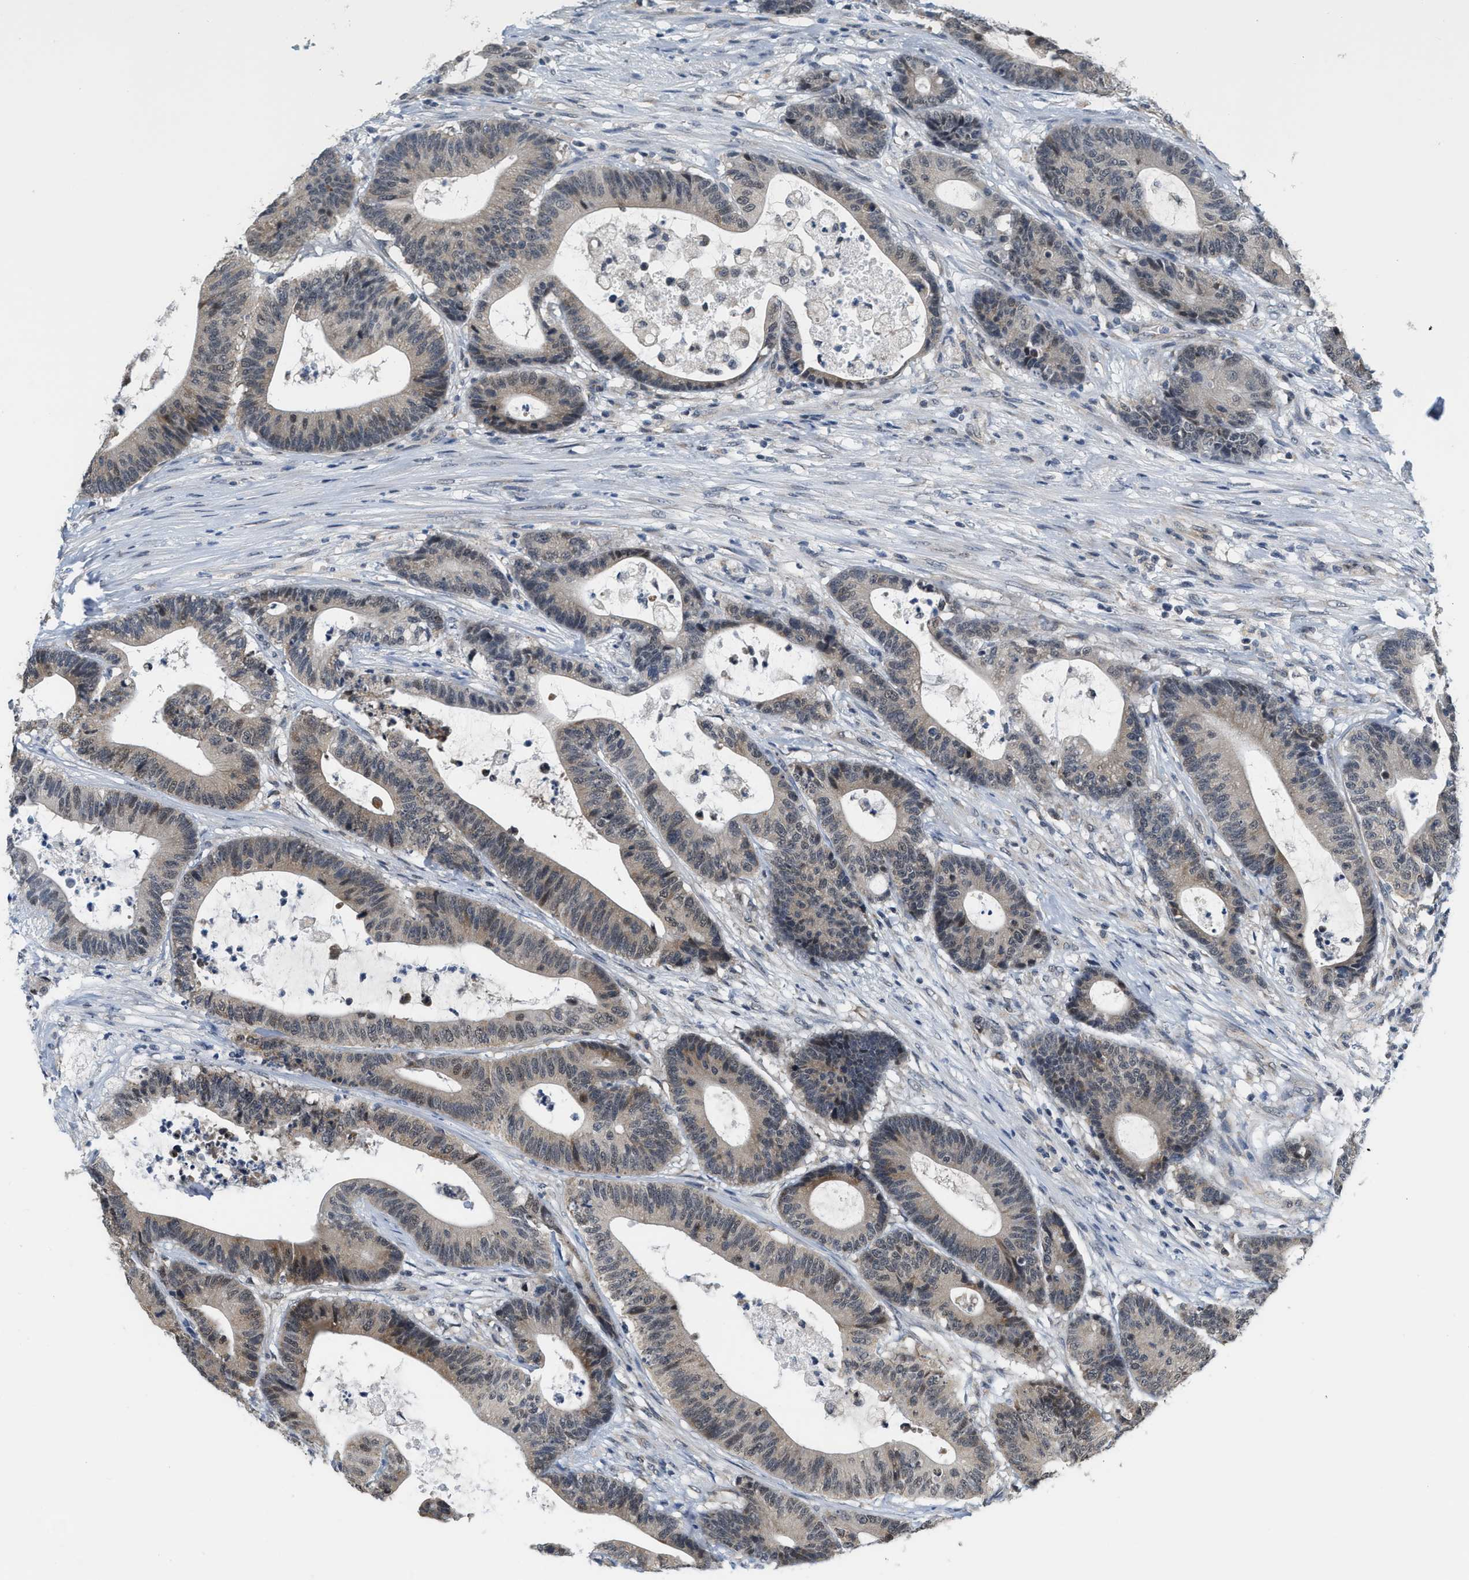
{"staining": {"intensity": "weak", "quantity": "25%-75%", "location": "cytoplasmic/membranous"}, "tissue": "colorectal cancer", "cell_type": "Tumor cells", "image_type": "cancer", "snomed": [{"axis": "morphology", "description": "Adenocarcinoma, NOS"}, {"axis": "topography", "description": "Colon"}], "caption": "Immunohistochemical staining of human colorectal adenocarcinoma exhibits low levels of weak cytoplasmic/membranous expression in about 25%-75% of tumor cells.", "gene": "GIGYF1", "patient": {"sex": "female", "age": 84}}